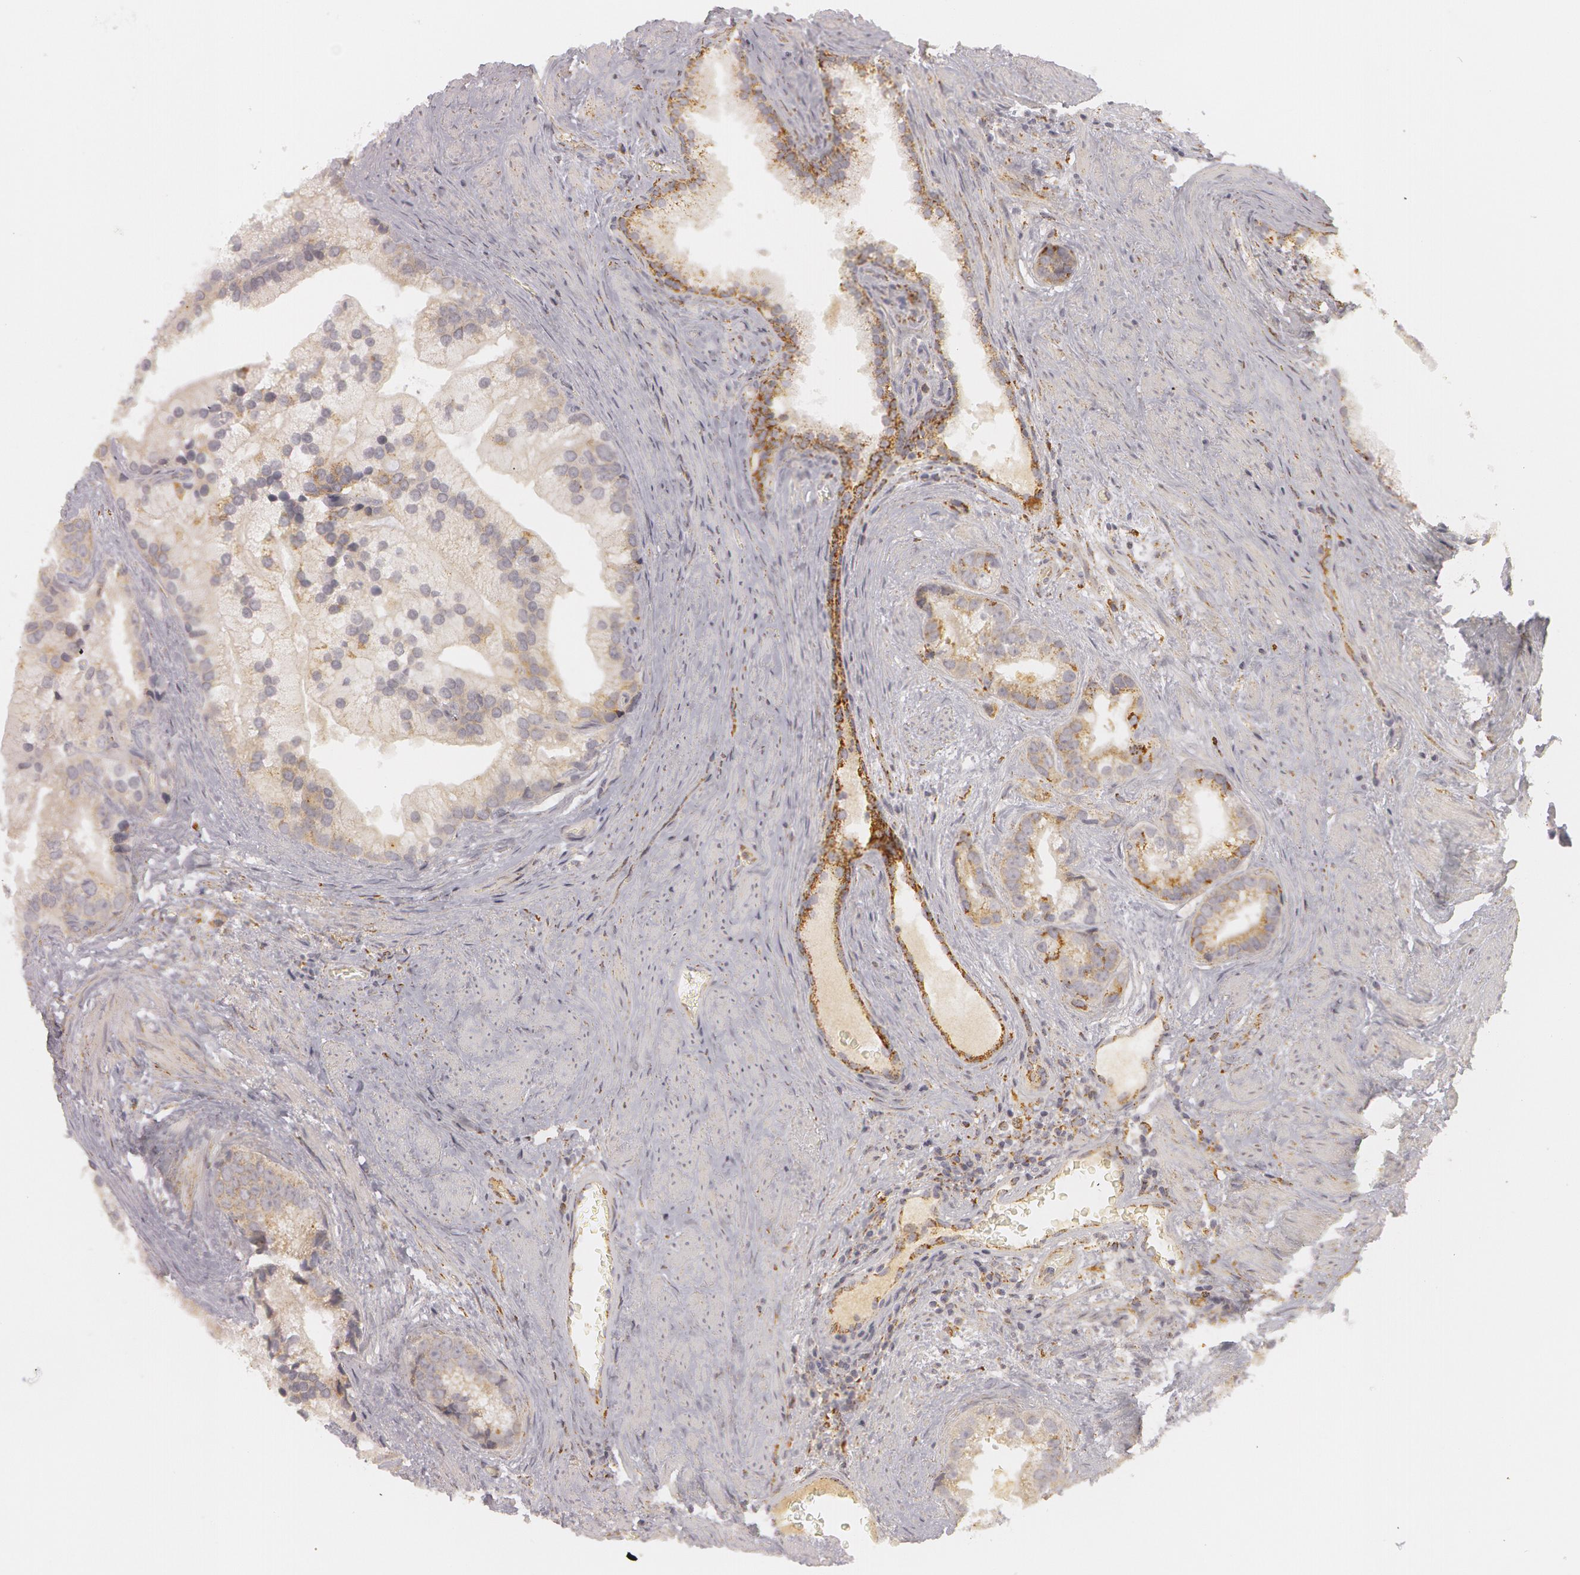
{"staining": {"intensity": "moderate", "quantity": ">75%", "location": "cytoplasmic/membranous"}, "tissue": "prostate cancer", "cell_type": "Tumor cells", "image_type": "cancer", "snomed": [{"axis": "morphology", "description": "Adenocarcinoma, Low grade"}, {"axis": "topography", "description": "Prostate"}], "caption": "Prostate cancer stained for a protein (brown) displays moderate cytoplasmic/membranous positive staining in about >75% of tumor cells.", "gene": "C7", "patient": {"sex": "male", "age": 71}}